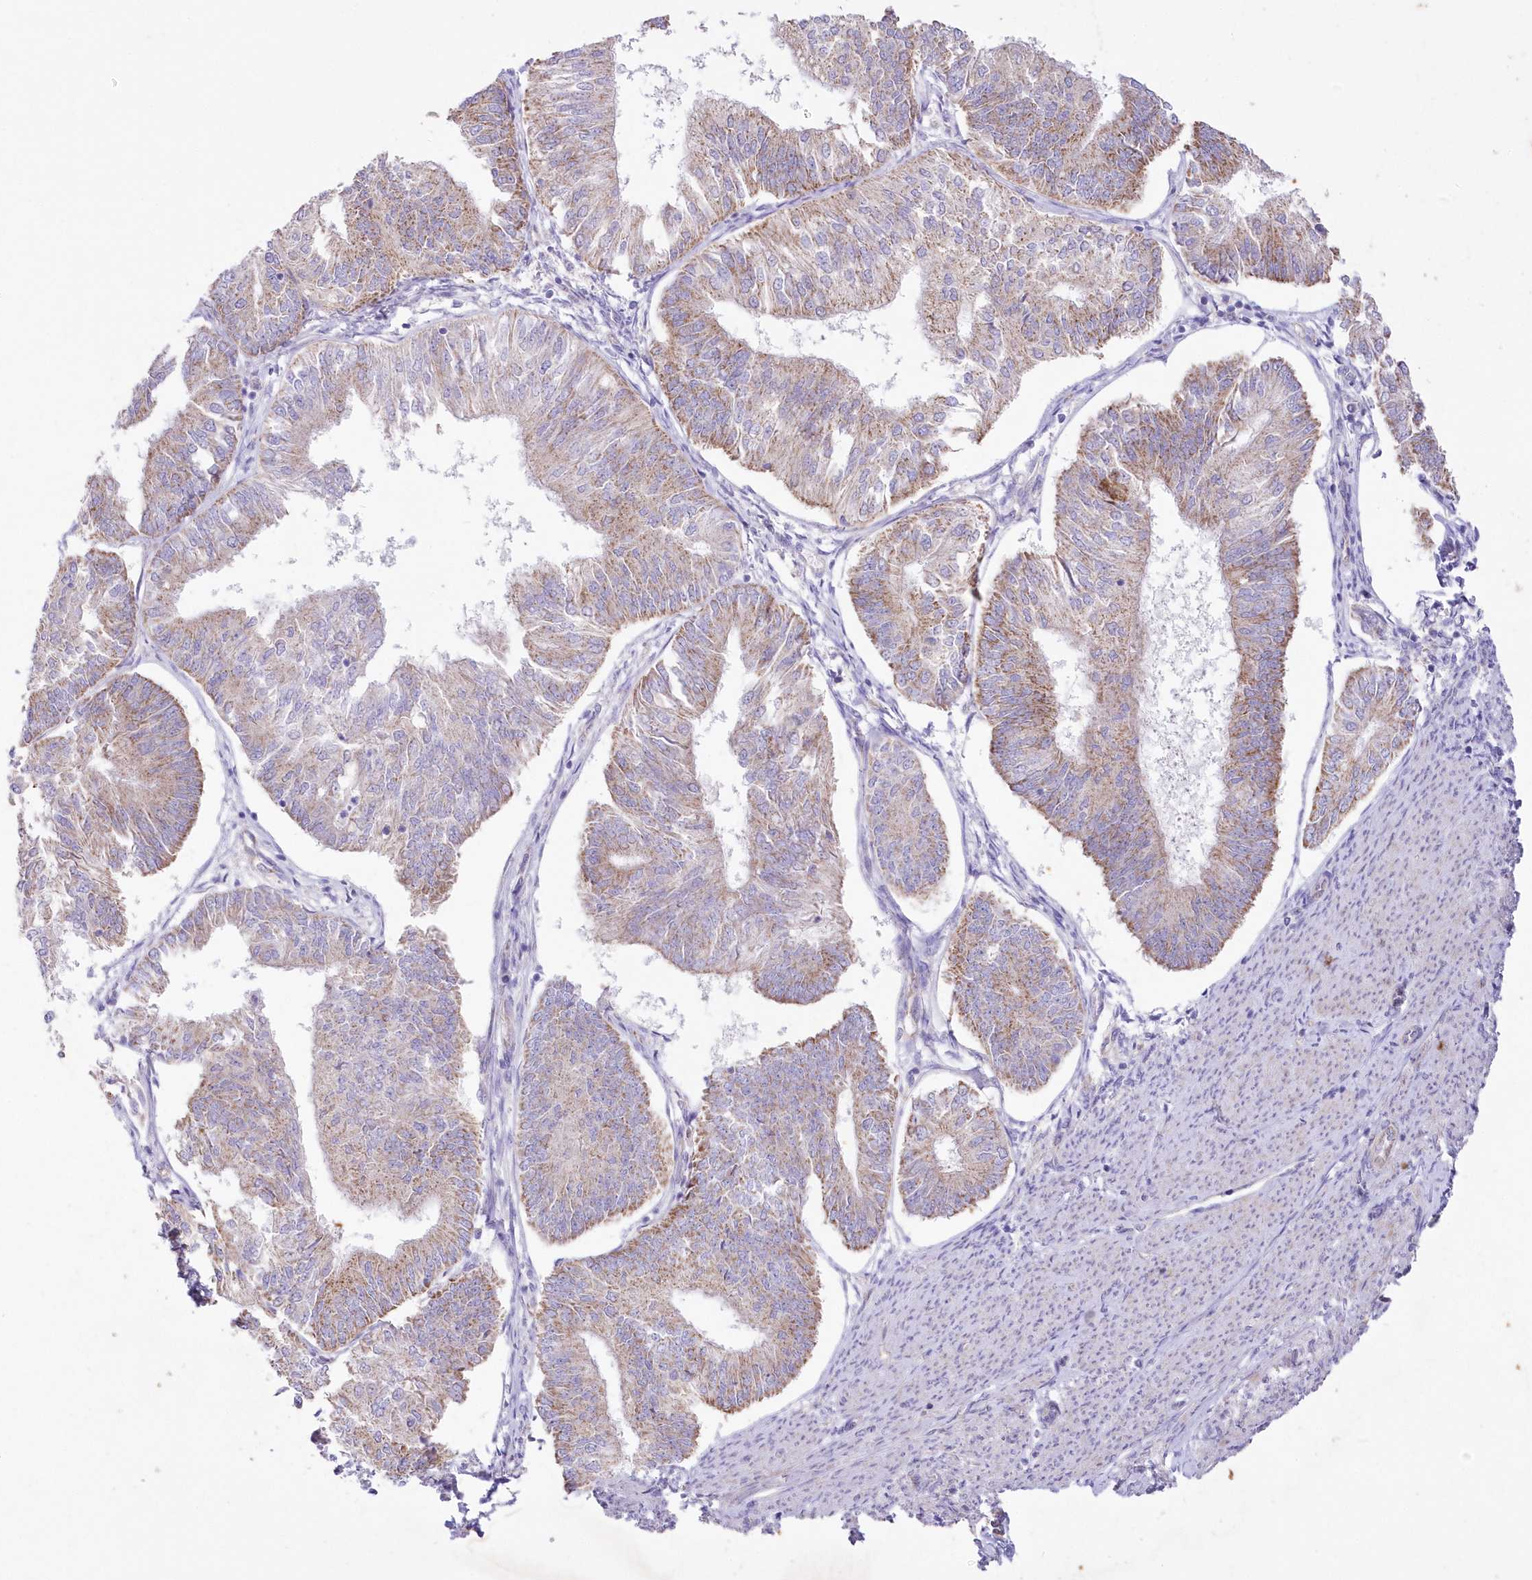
{"staining": {"intensity": "weak", "quantity": ">75%", "location": "cytoplasmic/membranous"}, "tissue": "endometrial cancer", "cell_type": "Tumor cells", "image_type": "cancer", "snomed": [{"axis": "morphology", "description": "Adenocarcinoma, NOS"}, {"axis": "topography", "description": "Endometrium"}], "caption": "Immunohistochemistry of endometrial cancer (adenocarcinoma) displays low levels of weak cytoplasmic/membranous staining in approximately >75% of tumor cells.", "gene": "ITSN2", "patient": {"sex": "female", "age": 58}}